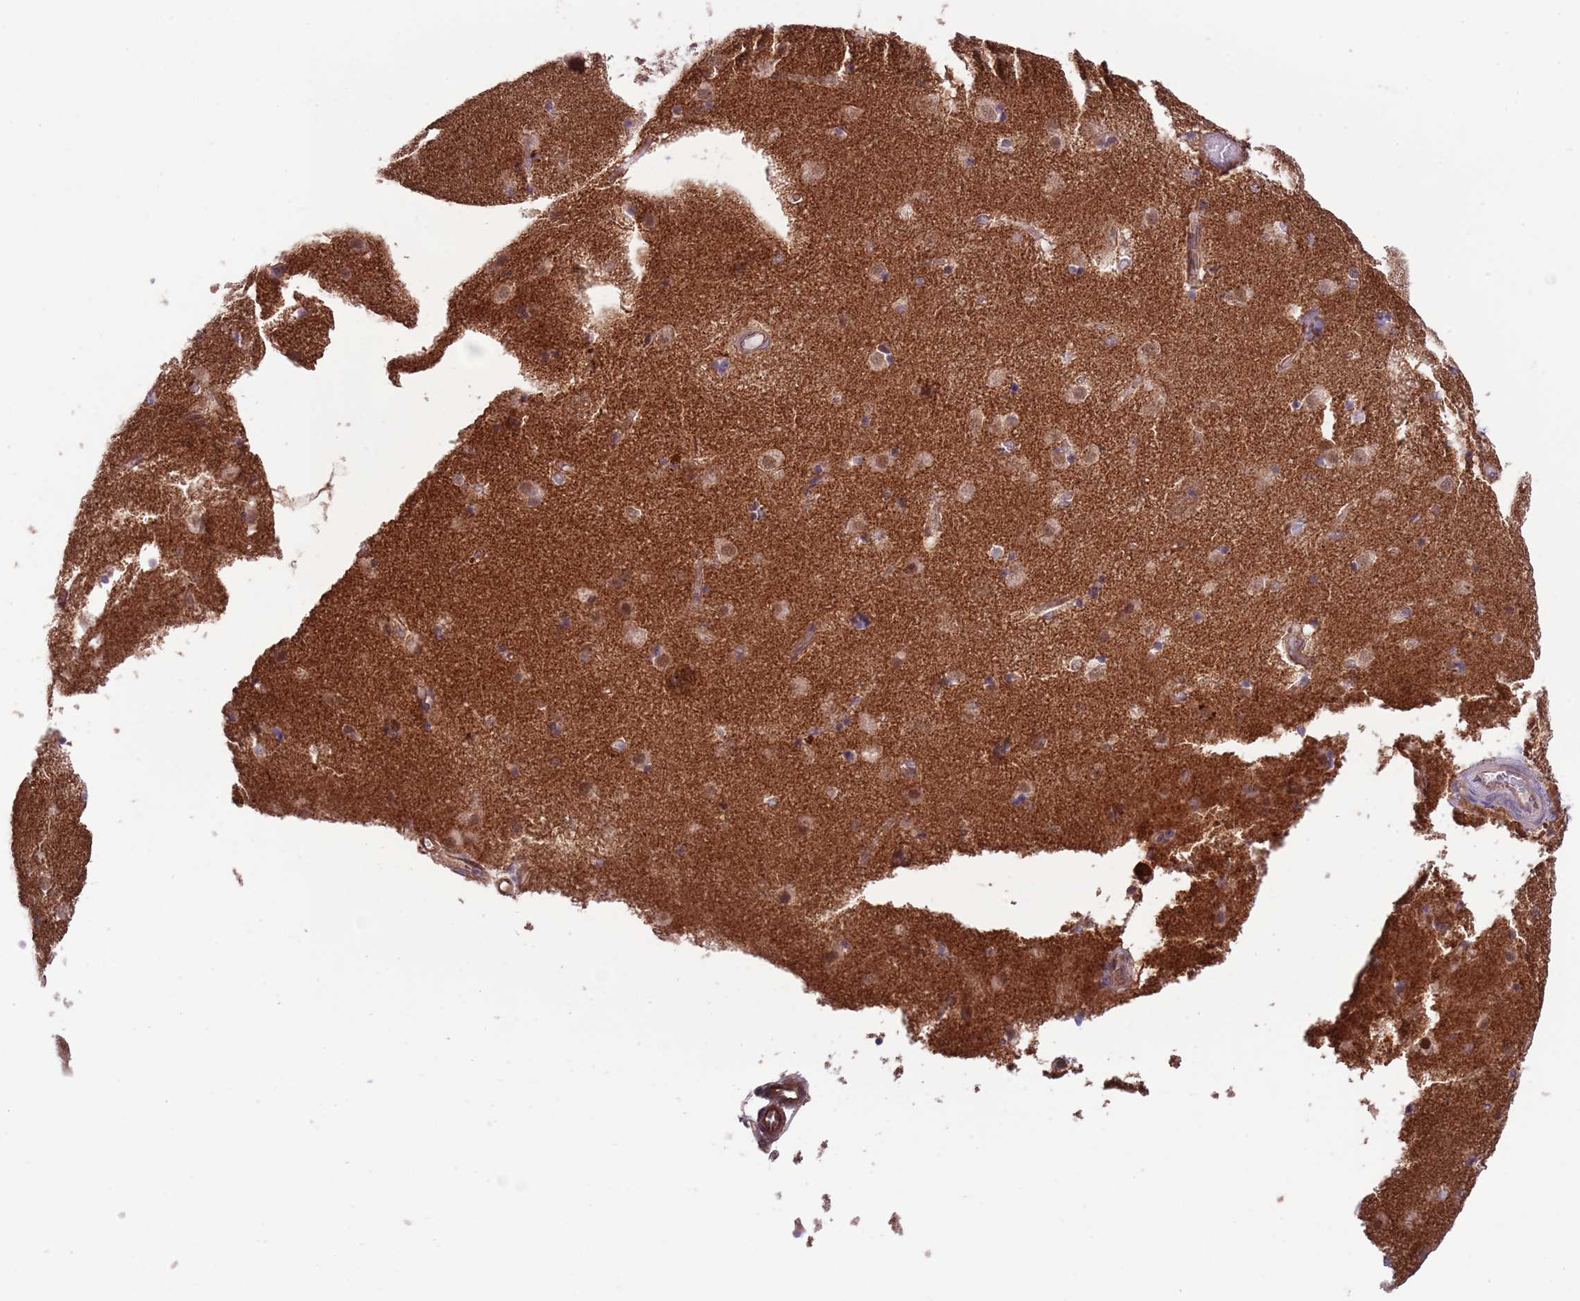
{"staining": {"intensity": "weak", "quantity": "<25%", "location": "cytoplasmic/membranous"}, "tissue": "caudate", "cell_type": "Glial cells", "image_type": "normal", "snomed": [{"axis": "morphology", "description": "Normal tissue, NOS"}, {"axis": "topography", "description": "Lateral ventricle wall"}], "caption": "Micrograph shows no protein positivity in glial cells of unremarkable caudate.", "gene": "CREBZF", "patient": {"sex": "male", "age": 70}}